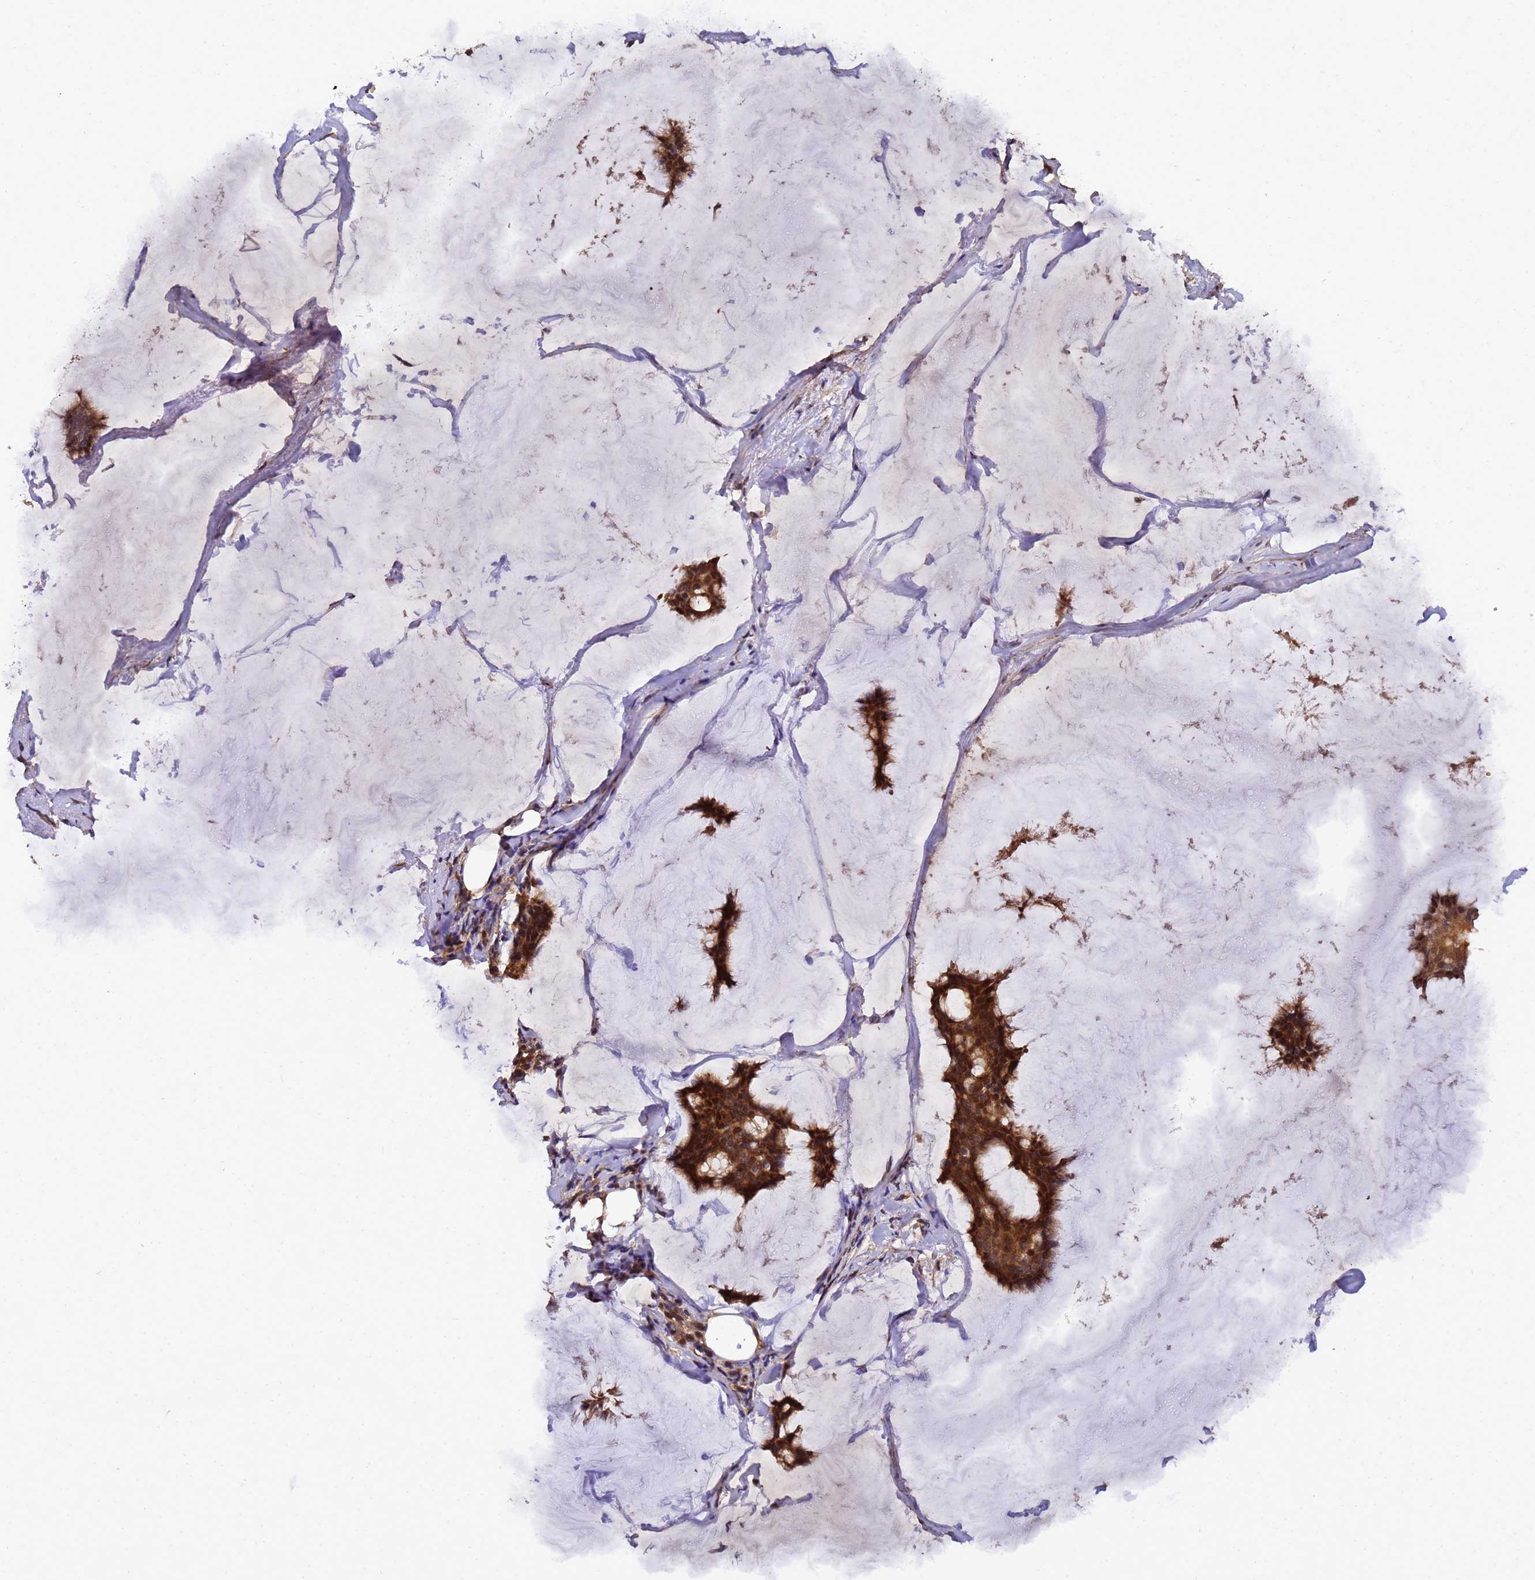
{"staining": {"intensity": "strong", "quantity": ">75%", "location": "cytoplasmic/membranous"}, "tissue": "breast cancer", "cell_type": "Tumor cells", "image_type": "cancer", "snomed": [{"axis": "morphology", "description": "Duct carcinoma"}, {"axis": "topography", "description": "Breast"}], "caption": "Tumor cells demonstrate high levels of strong cytoplasmic/membranous expression in about >75% of cells in human breast cancer (invasive ductal carcinoma).", "gene": "GSTCD", "patient": {"sex": "female", "age": 93}}